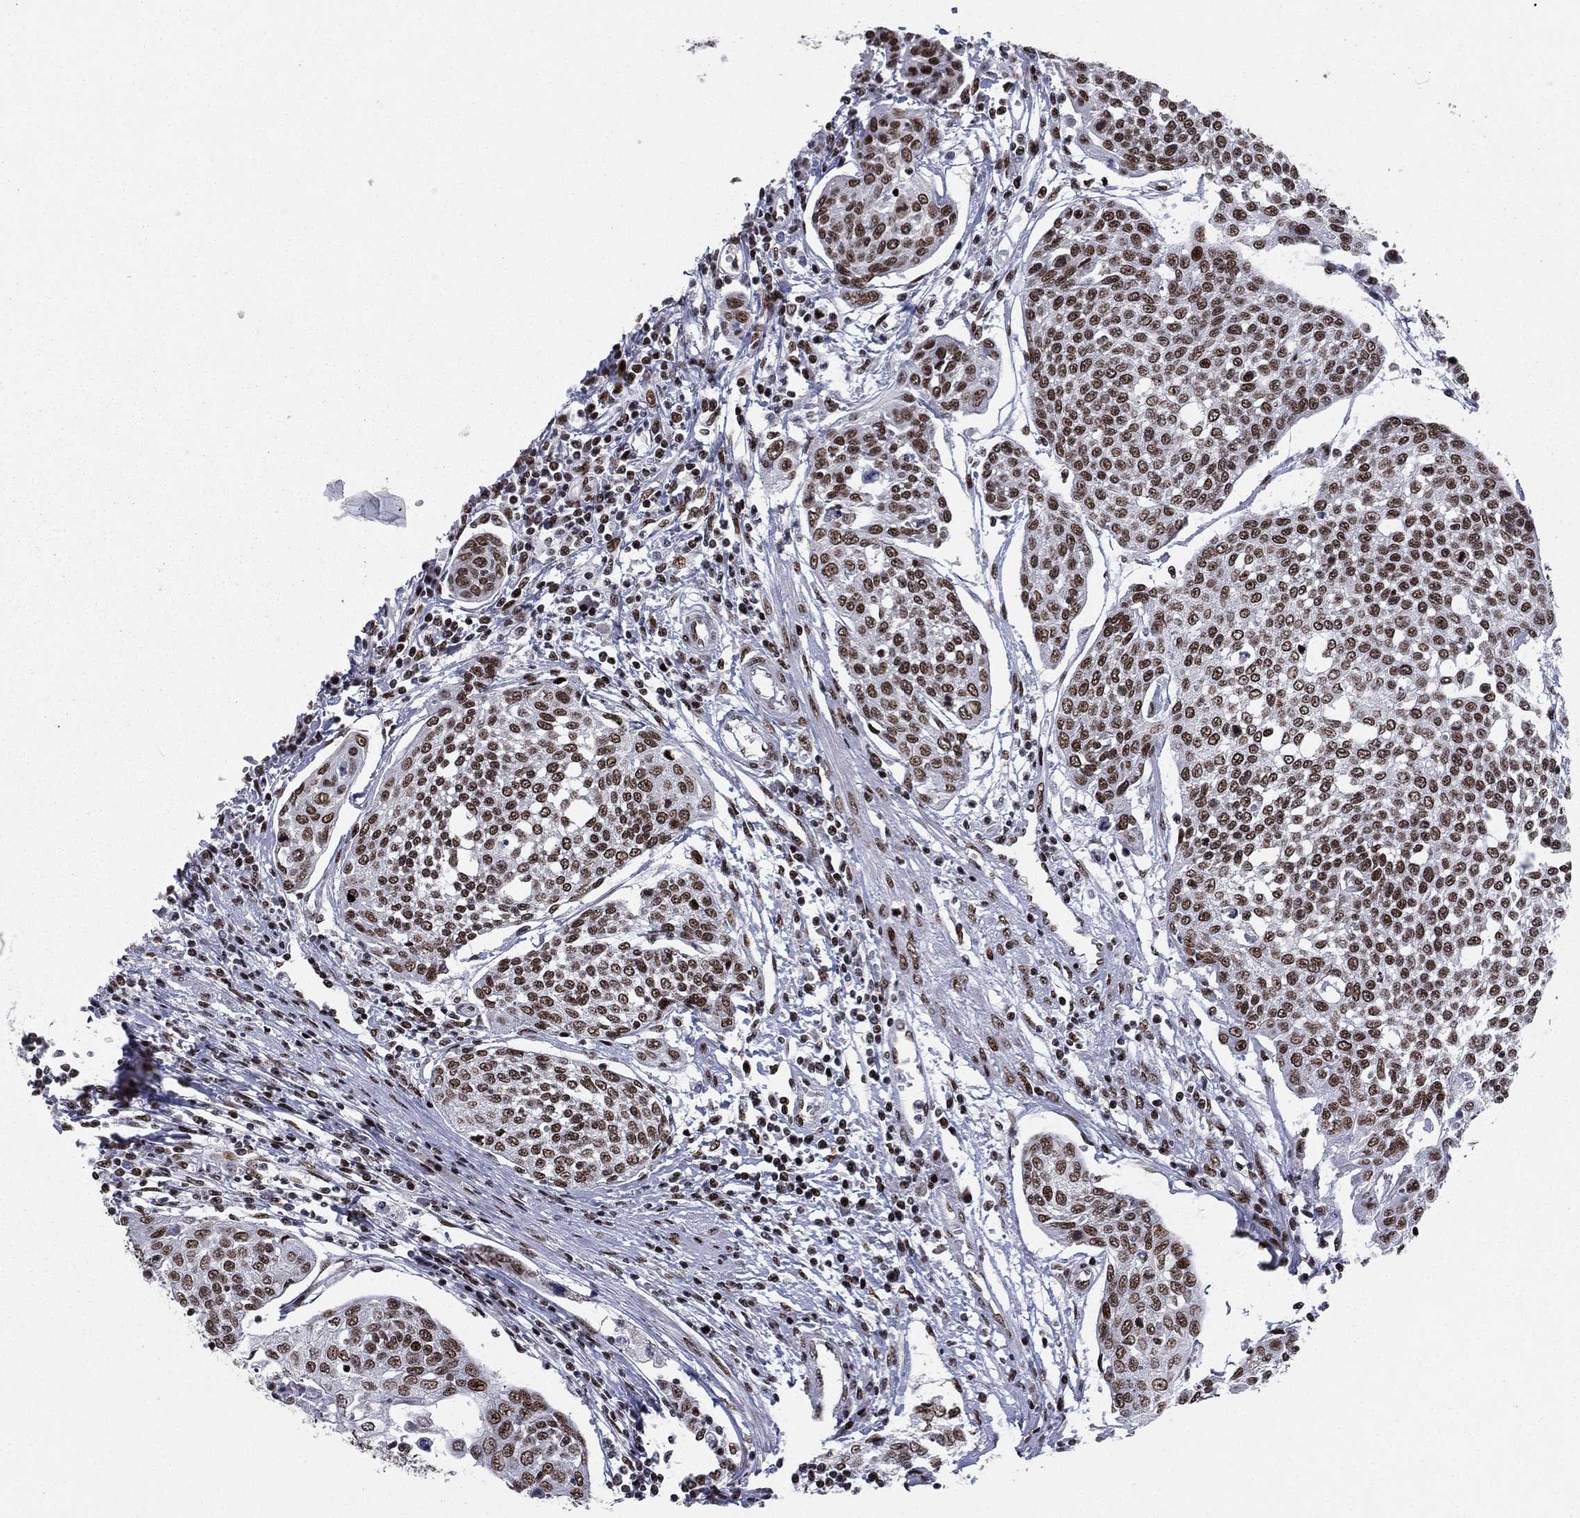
{"staining": {"intensity": "strong", "quantity": ">75%", "location": "nuclear"}, "tissue": "cervical cancer", "cell_type": "Tumor cells", "image_type": "cancer", "snomed": [{"axis": "morphology", "description": "Squamous cell carcinoma, NOS"}, {"axis": "topography", "description": "Cervix"}], "caption": "A micrograph of human cervical squamous cell carcinoma stained for a protein demonstrates strong nuclear brown staining in tumor cells.", "gene": "RTF1", "patient": {"sex": "female", "age": 34}}